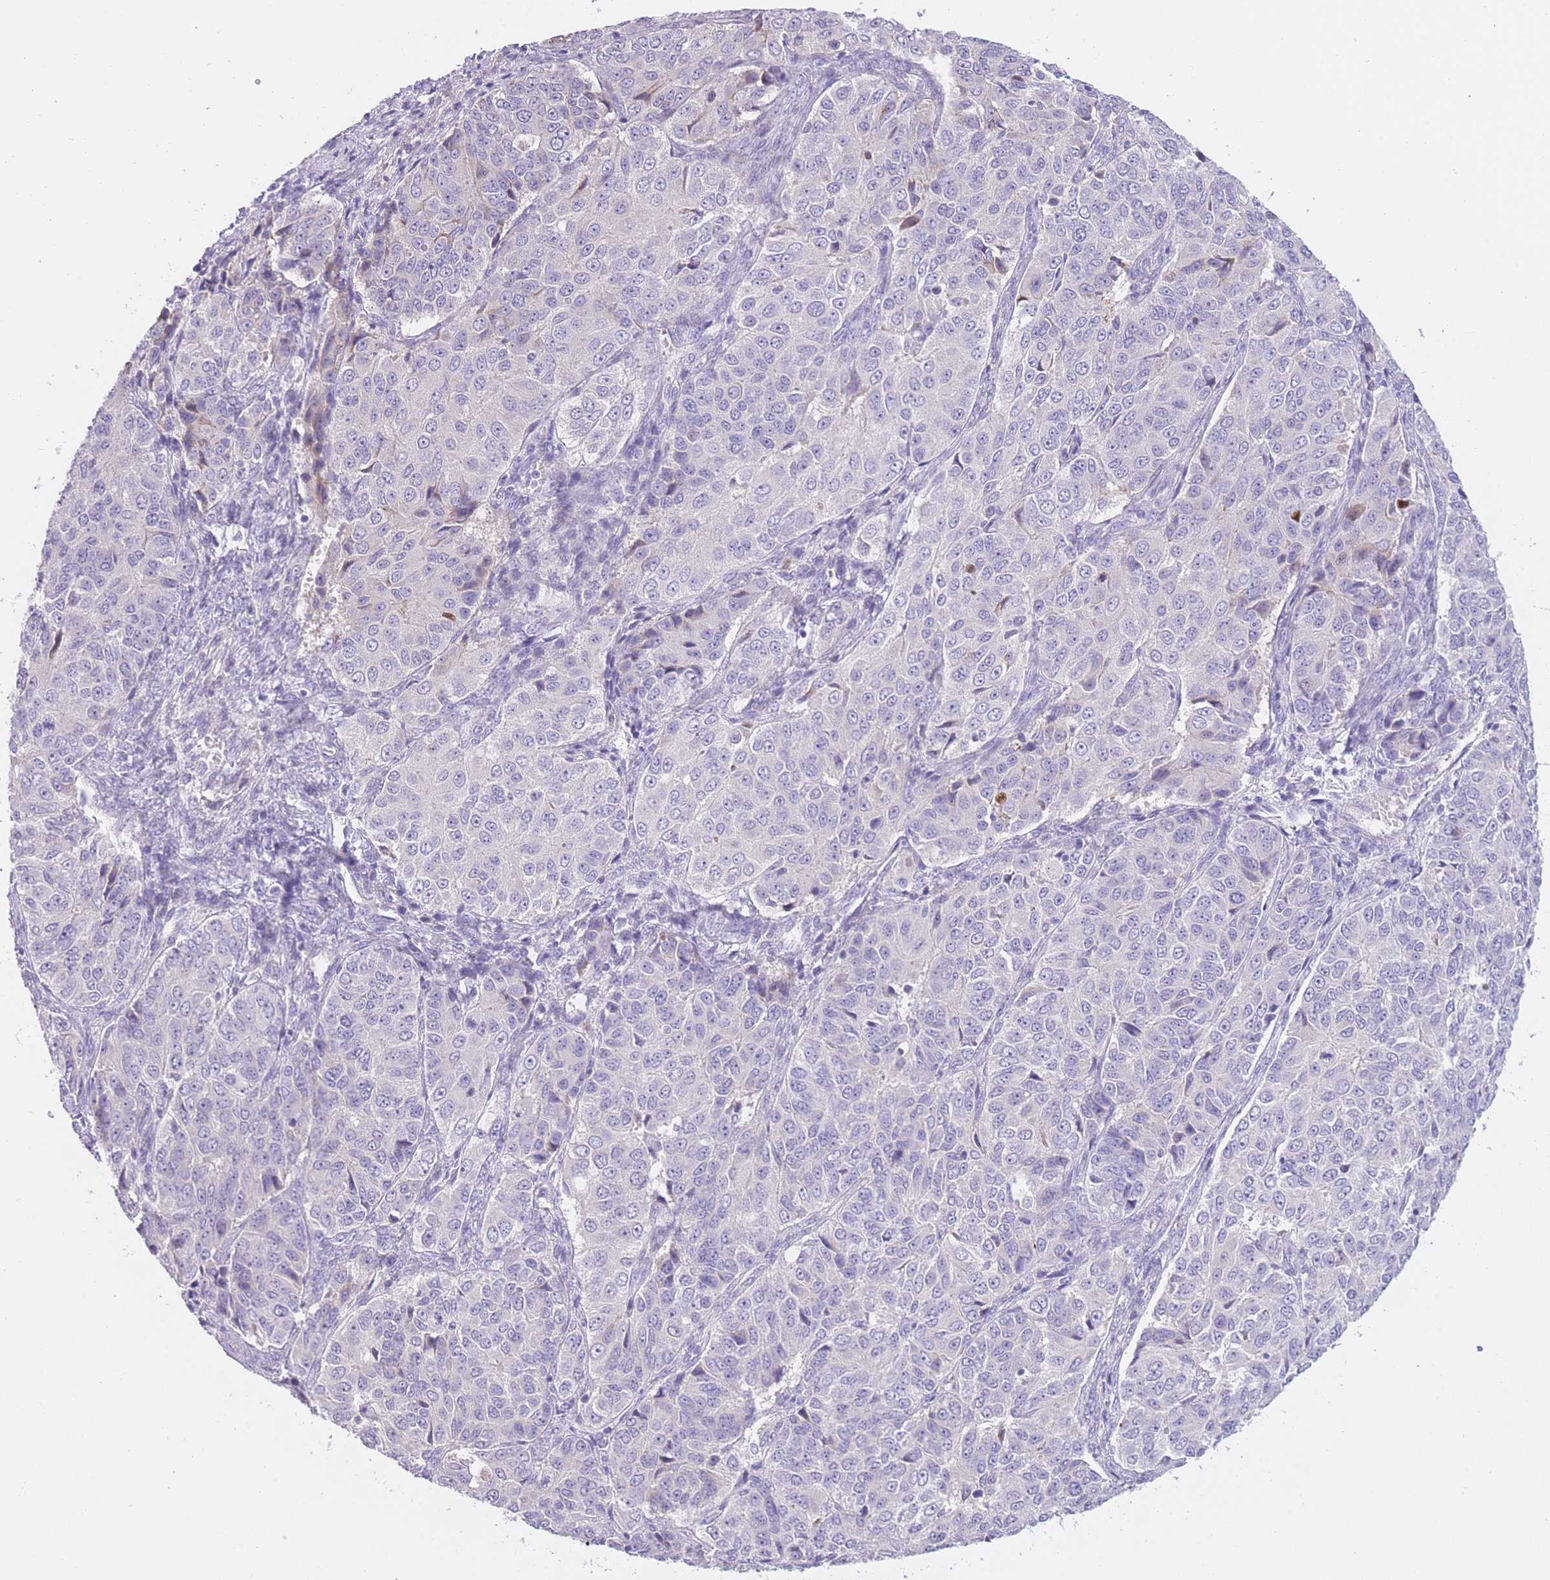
{"staining": {"intensity": "negative", "quantity": "none", "location": "none"}, "tissue": "ovarian cancer", "cell_type": "Tumor cells", "image_type": "cancer", "snomed": [{"axis": "morphology", "description": "Carcinoma, endometroid"}, {"axis": "topography", "description": "Ovary"}], "caption": "Tumor cells are negative for brown protein staining in ovarian cancer (endometroid carcinoma). (Immunohistochemistry, brightfield microscopy, high magnification).", "gene": "IMPG1", "patient": {"sex": "female", "age": 51}}